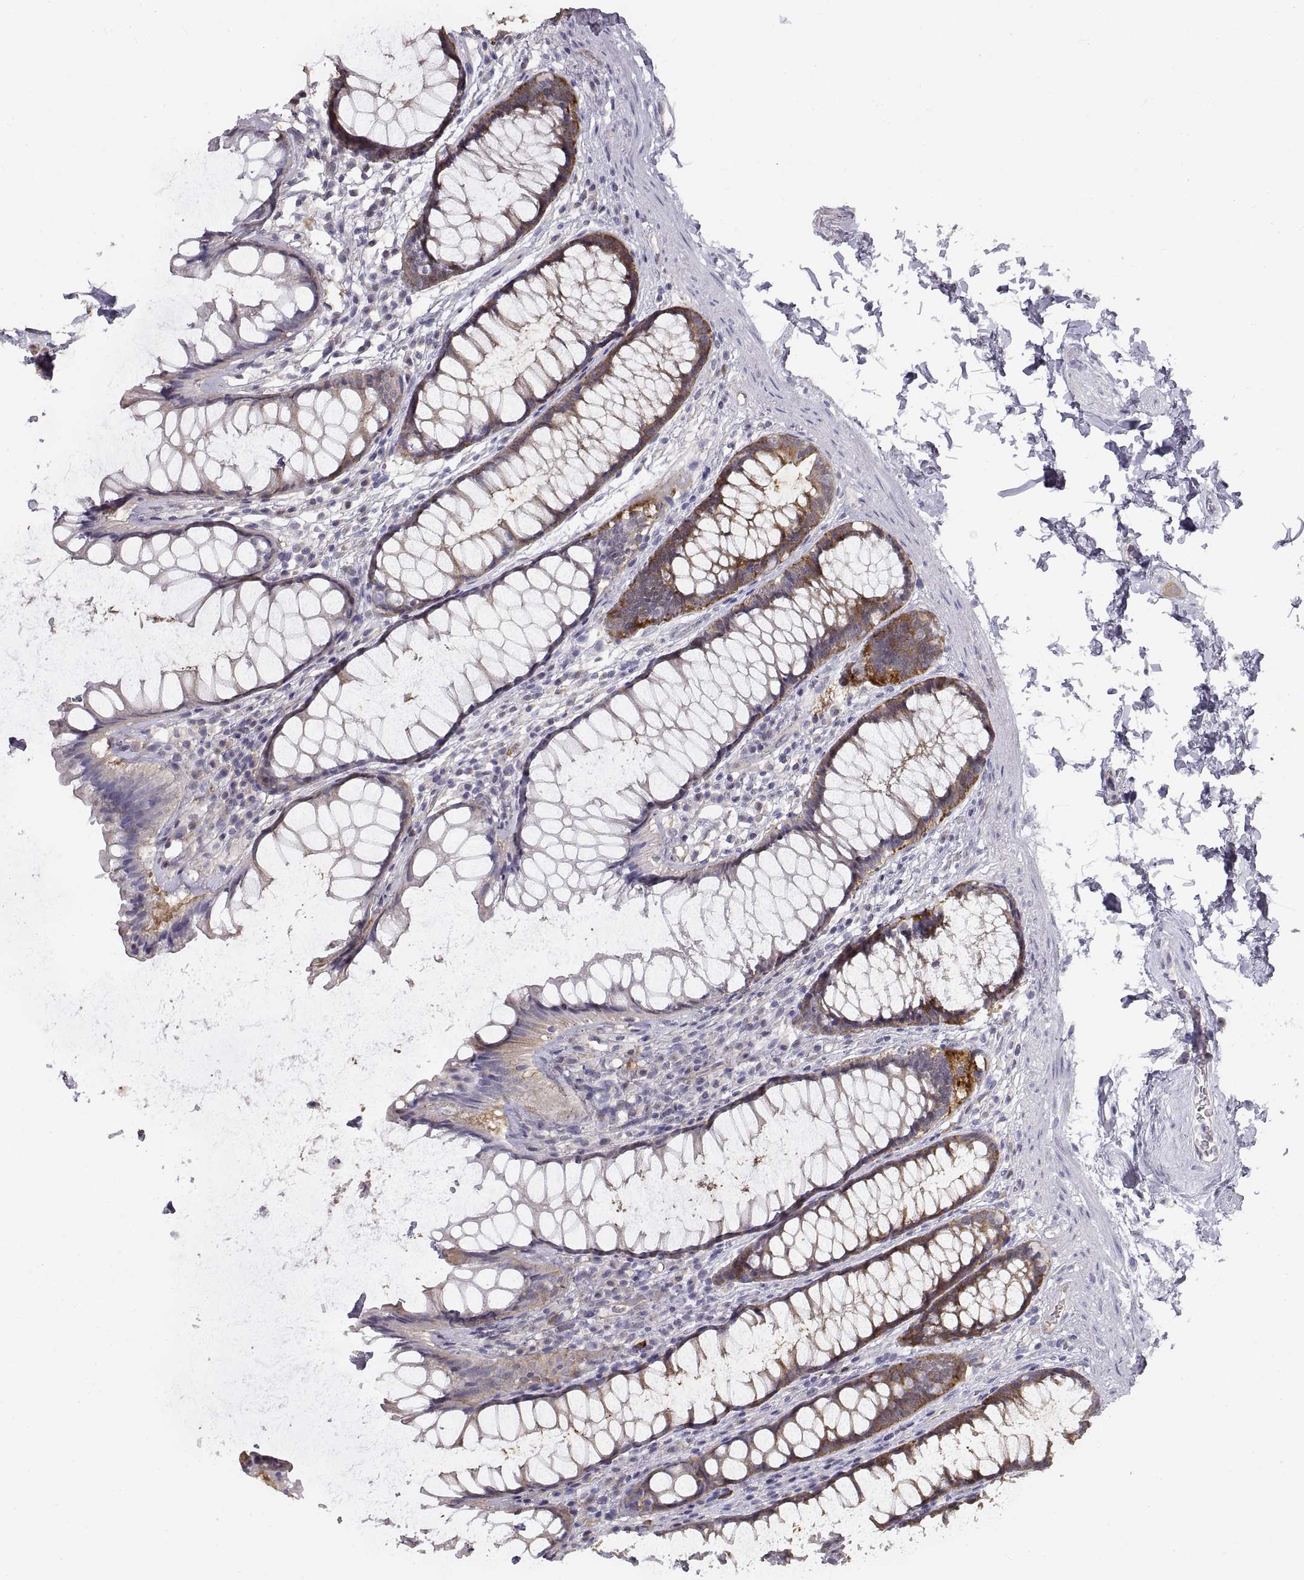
{"staining": {"intensity": "moderate", "quantity": "25%-75%", "location": "cytoplasmic/membranous"}, "tissue": "rectum", "cell_type": "Glandular cells", "image_type": "normal", "snomed": [{"axis": "morphology", "description": "Normal tissue, NOS"}, {"axis": "topography", "description": "Rectum"}], "caption": "Moderate cytoplasmic/membranous expression for a protein is identified in approximately 25%-75% of glandular cells of unremarkable rectum using IHC.", "gene": "HSP90AB1", "patient": {"sex": "male", "age": 72}}